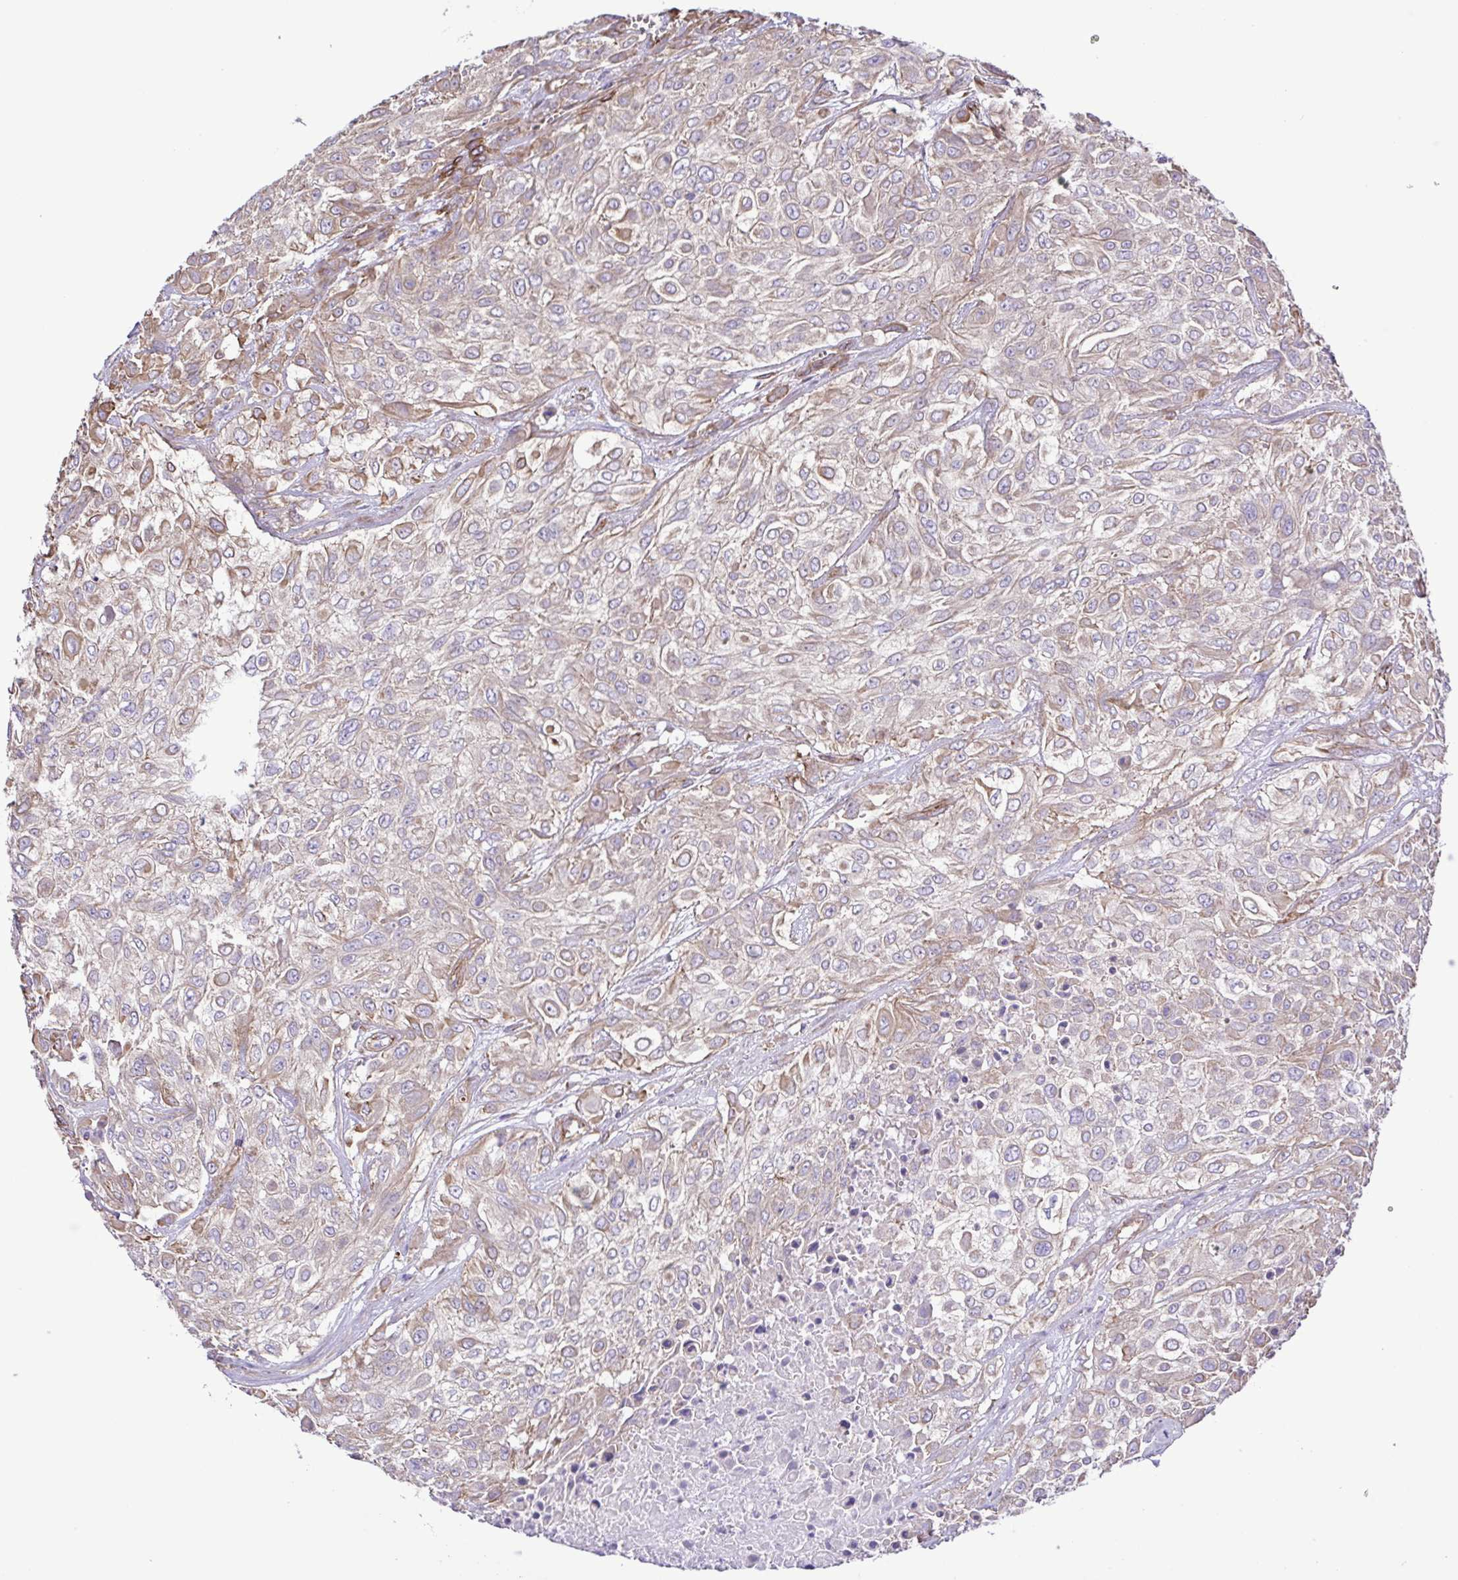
{"staining": {"intensity": "weak", "quantity": "<25%", "location": "cytoplasmic/membranous"}, "tissue": "urothelial cancer", "cell_type": "Tumor cells", "image_type": "cancer", "snomed": [{"axis": "morphology", "description": "Urothelial carcinoma, High grade"}, {"axis": "topography", "description": "Urinary bladder"}], "caption": "DAB immunohistochemical staining of human urothelial cancer reveals no significant expression in tumor cells.", "gene": "FLT1", "patient": {"sex": "male", "age": 57}}